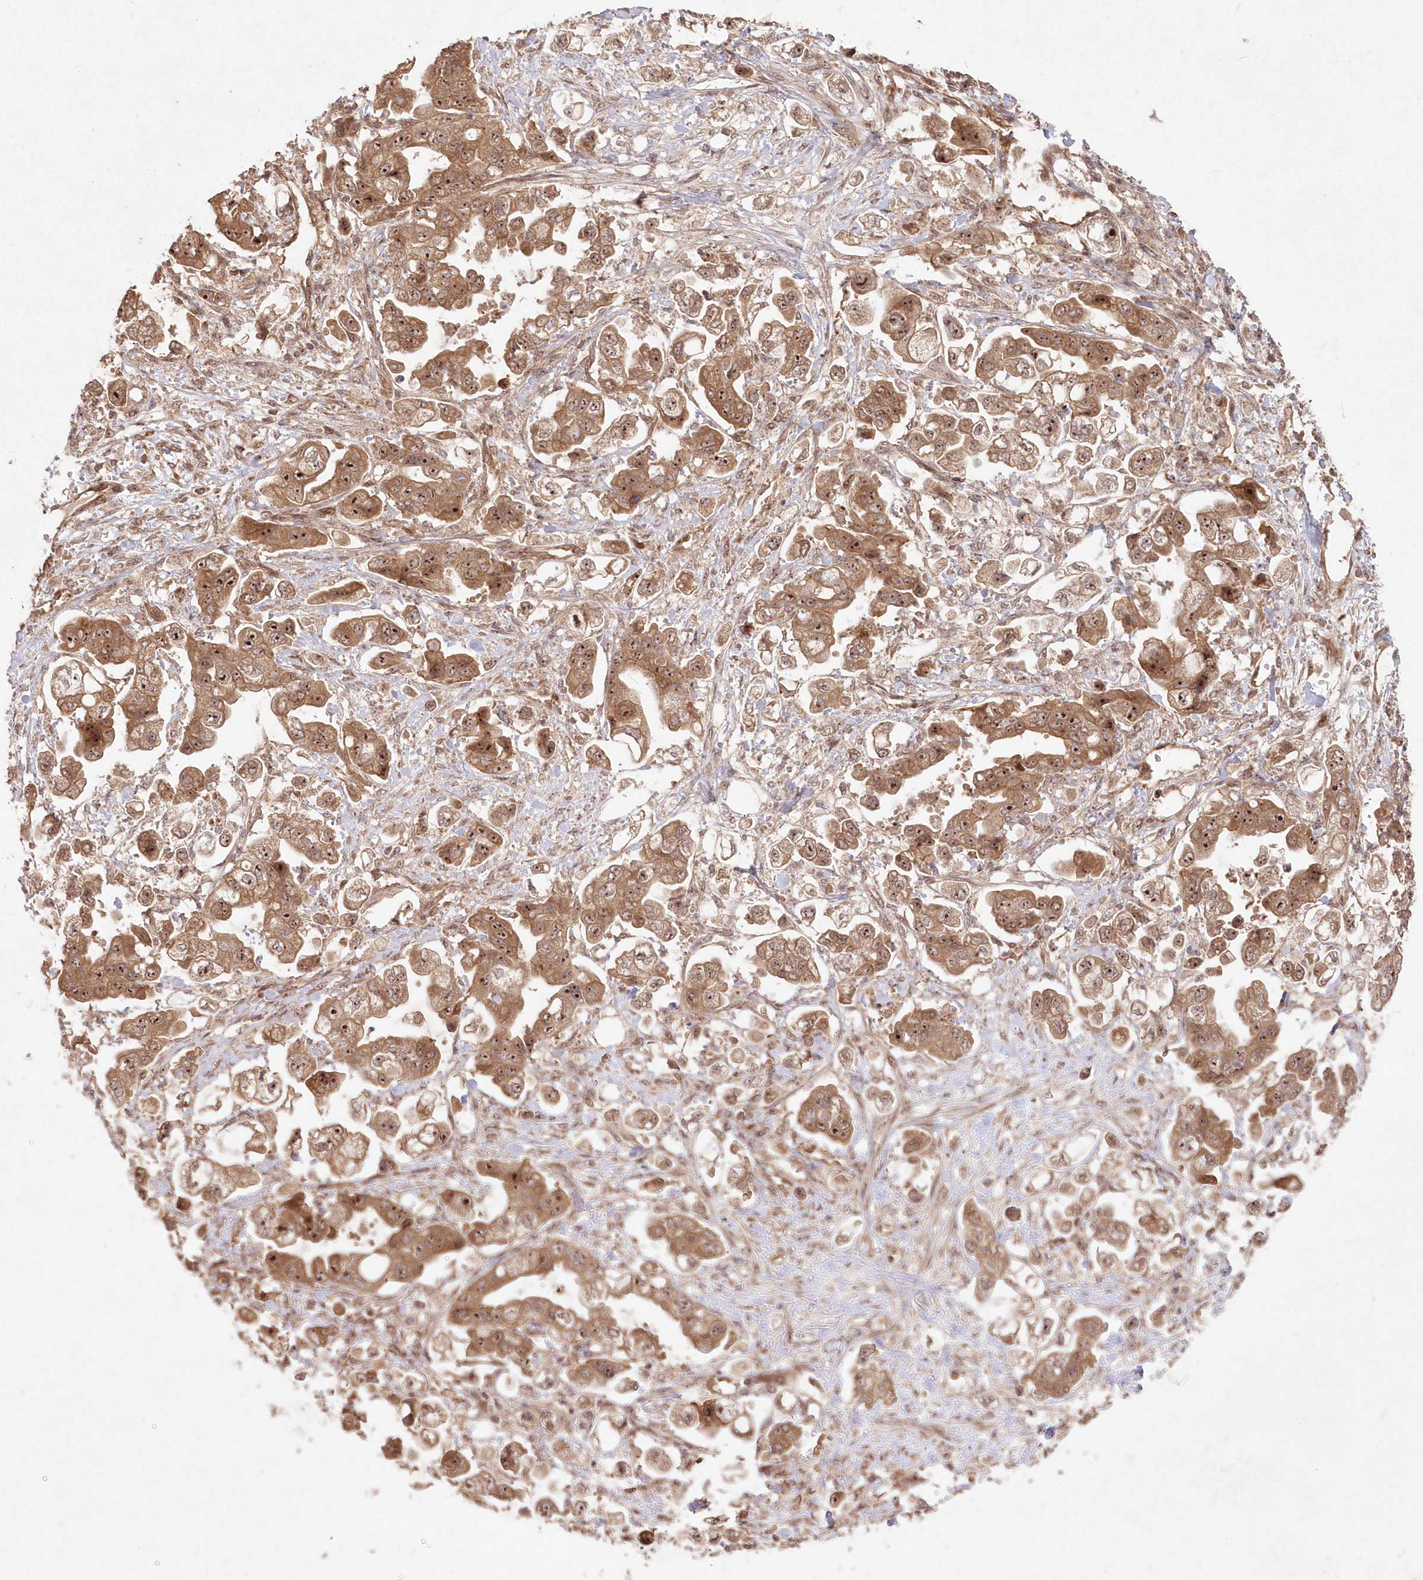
{"staining": {"intensity": "moderate", "quantity": ">75%", "location": "cytoplasmic/membranous,nuclear"}, "tissue": "stomach cancer", "cell_type": "Tumor cells", "image_type": "cancer", "snomed": [{"axis": "morphology", "description": "Adenocarcinoma, NOS"}, {"axis": "topography", "description": "Stomach"}], "caption": "There is medium levels of moderate cytoplasmic/membranous and nuclear expression in tumor cells of stomach adenocarcinoma, as demonstrated by immunohistochemical staining (brown color).", "gene": "SERINC1", "patient": {"sex": "male", "age": 62}}